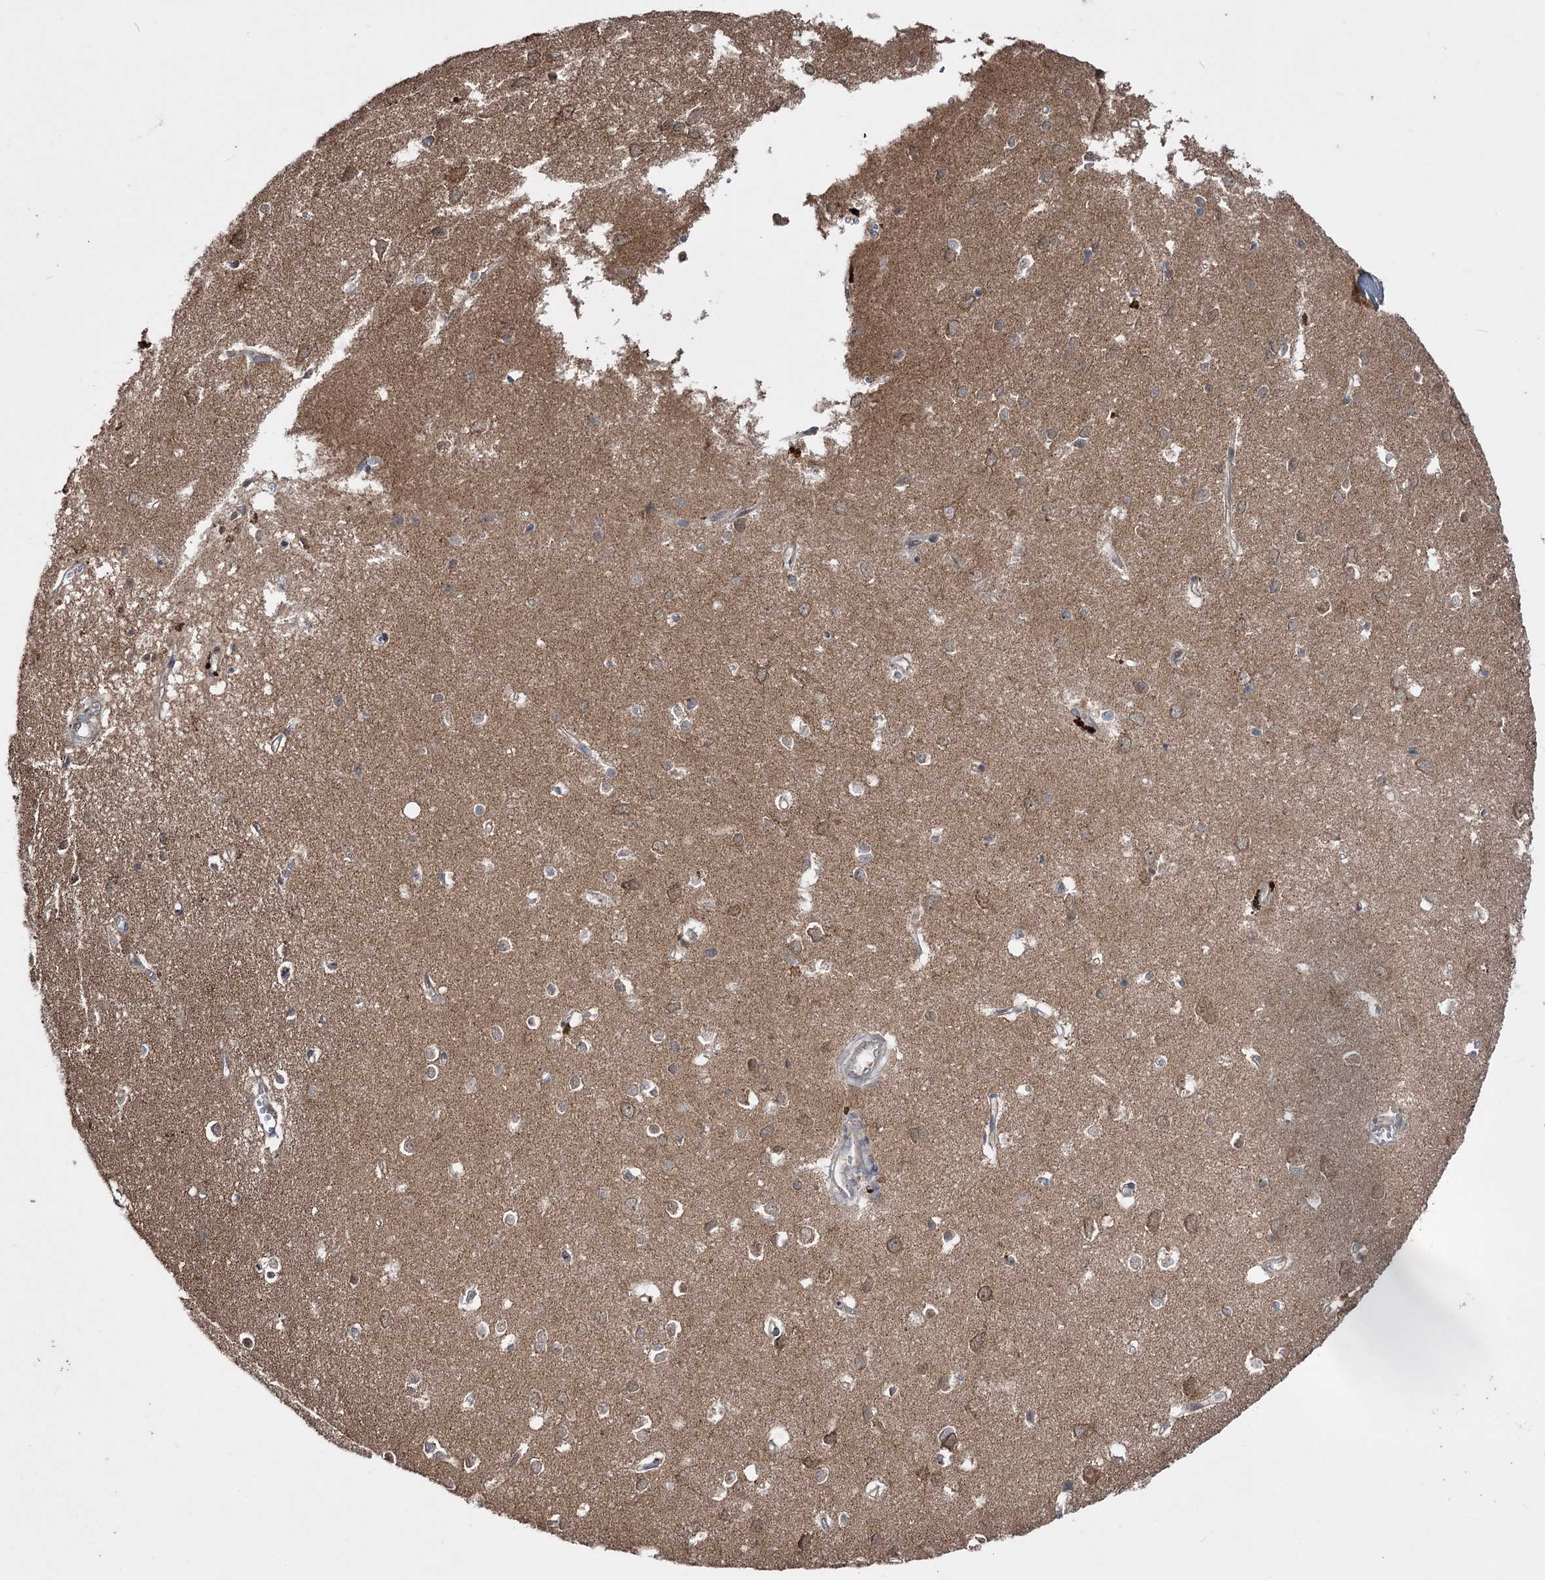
{"staining": {"intensity": "weak", "quantity": ">75%", "location": "cytoplasmic/membranous"}, "tissue": "cerebral cortex", "cell_type": "Endothelial cells", "image_type": "normal", "snomed": [{"axis": "morphology", "description": "Normal tissue, NOS"}, {"axis": "topography", "description": "Cerebral cortex"}], "caption": "Immunohistochemical staining of unremarkable cerebral cortex reveals low levels of weak cytoplasmic/membranous staining in about >75% of endothelial cells.", "gene": "CPNE8", "patient": {"sex": "female", "age": 64}}